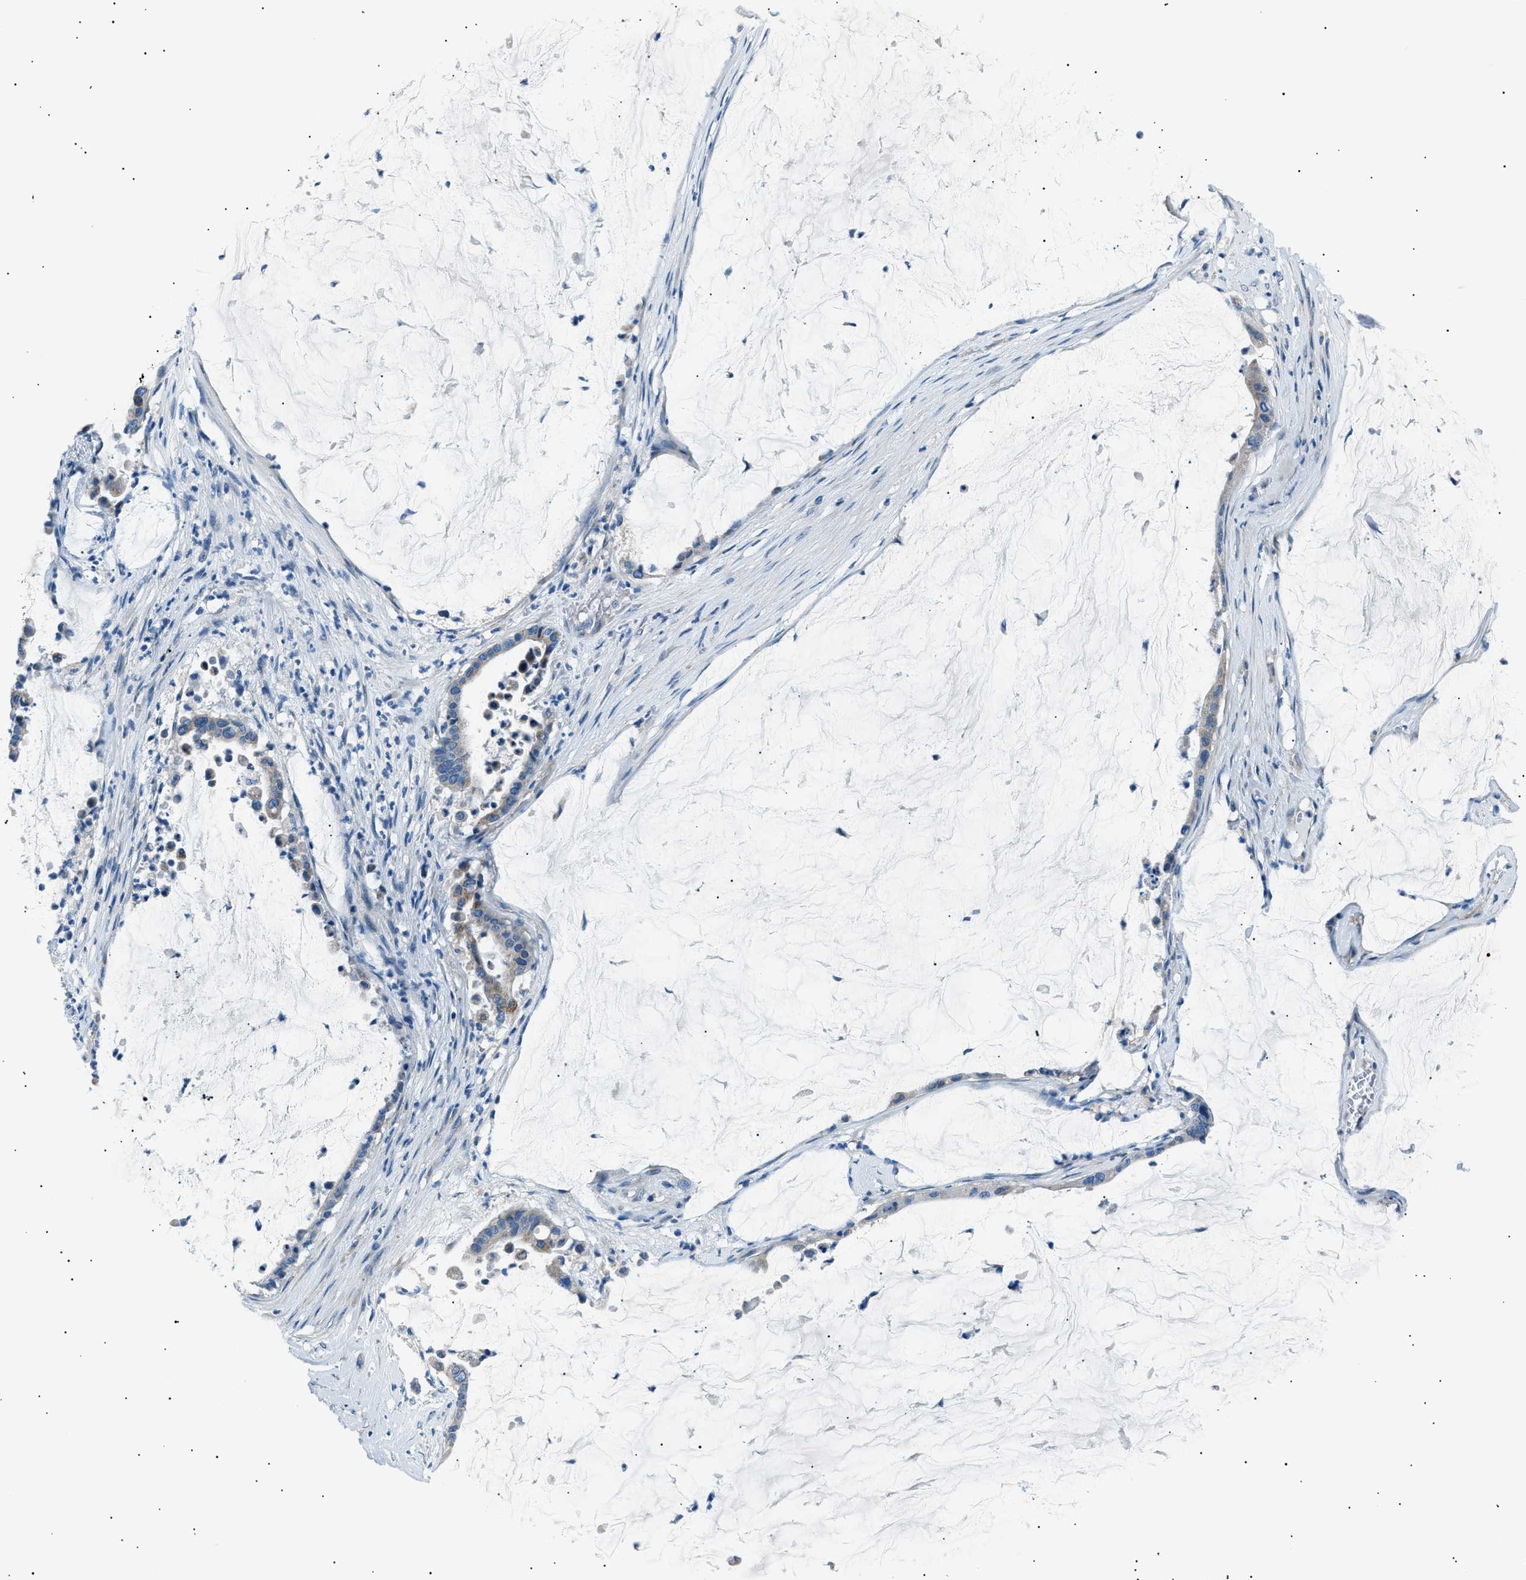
{"staining": {"intensity": "moderate", "quantity": "<25%", "location": "cytoplasmic/membranous"}, "tissue": "pancreatic cancer", "cell_type": "Tumor cells", "image_type": "cancer", "snomed": [{"axis": "morphology", "description": "Adenocarcinoma, NOS"}, {"axis": "topography", "description": "Pancreas"}], "caption": "Adenocarcinoma (pancreatic) was stained to show a protein in brown. There is low levels of moderate cytoplasmic/membranous expression in approximately <25% of tumor cells.", "gene": "LRRC37B", "patient": {"sex": "male", "age": 41}}